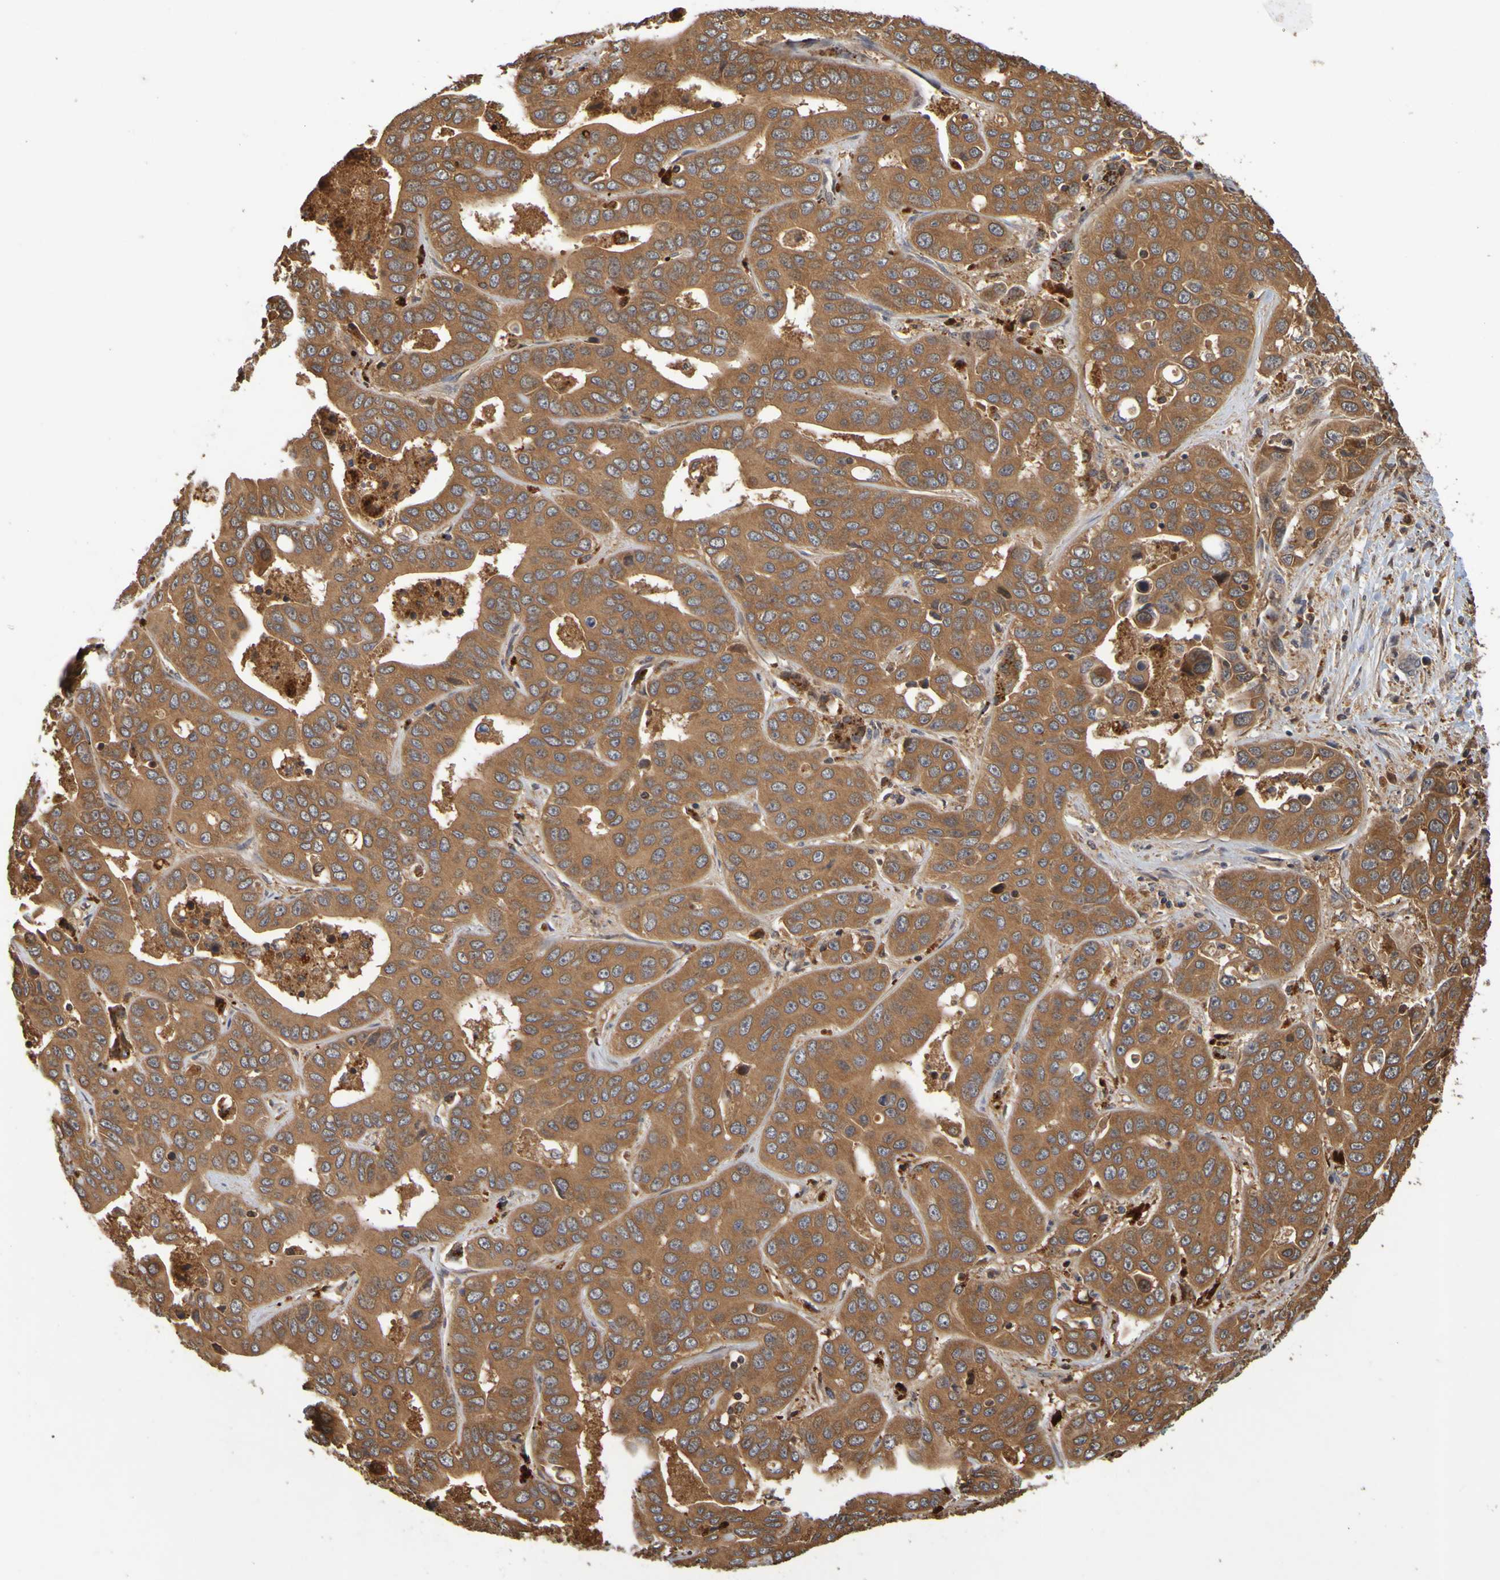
{"staining": {"intensity": "moderate", "quantity": ">75%", "location": "cytoplasmic/membranous"}, "tissue": "liver cancer", "cell_type": "Tumor cells", "image_type": "cancer", "snomed": [{"axis": "morphology", "description": "Cholangiocarcinoma"}, {"axis": "topography", "description": "Liver"}], "caption": "Tumor cells exhibit medium levels of moderate cytoplasmic/membranous expression in approximately >75% of cells in human liver cholangiocarcinoma.", "gene": "OCRL", "patient": {"sex": "female", "age": 52}}